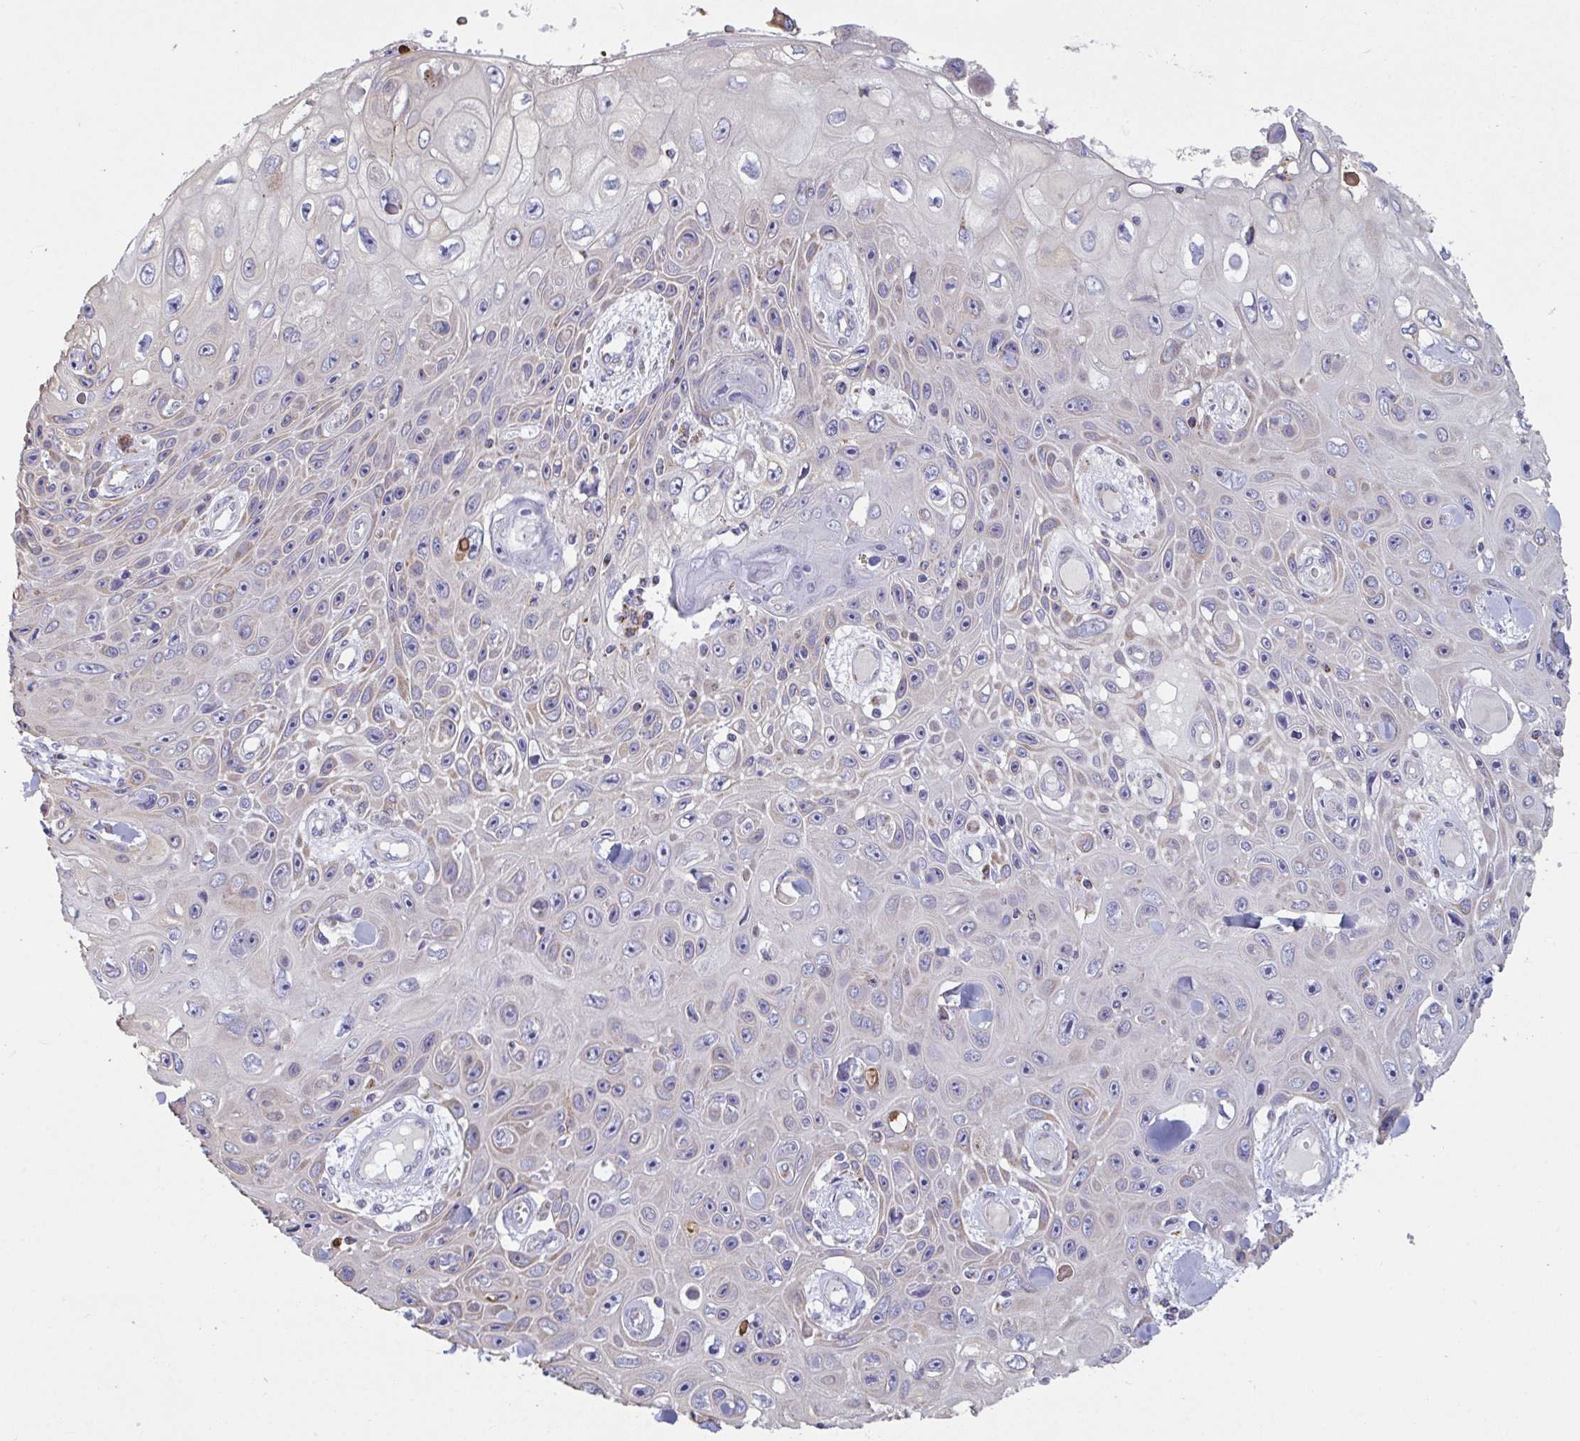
{"staining": {"intensity": "weak", "quantity": "<25%", "location": "cytoplasmic/membranous"}, "tissue": "skin cancer", "cell_type": "Tumor cells", "image_type": "cancer", "snomed": [{"axis": "morphology", "description": "Squamous cell carcinoma, NOS"}, {"axis": "topography", "description": "Skin"}], "caption": "Immunohistochemistry (IHC) photomicrograph of human skin cancer (squamous cell carcinoma) stained for a protein (brown), which shows no positivity in tumor cells. Nuclei are stained in blue.", "gene": "BCAT2", "patient": {"sex": "male", "age": 82}}